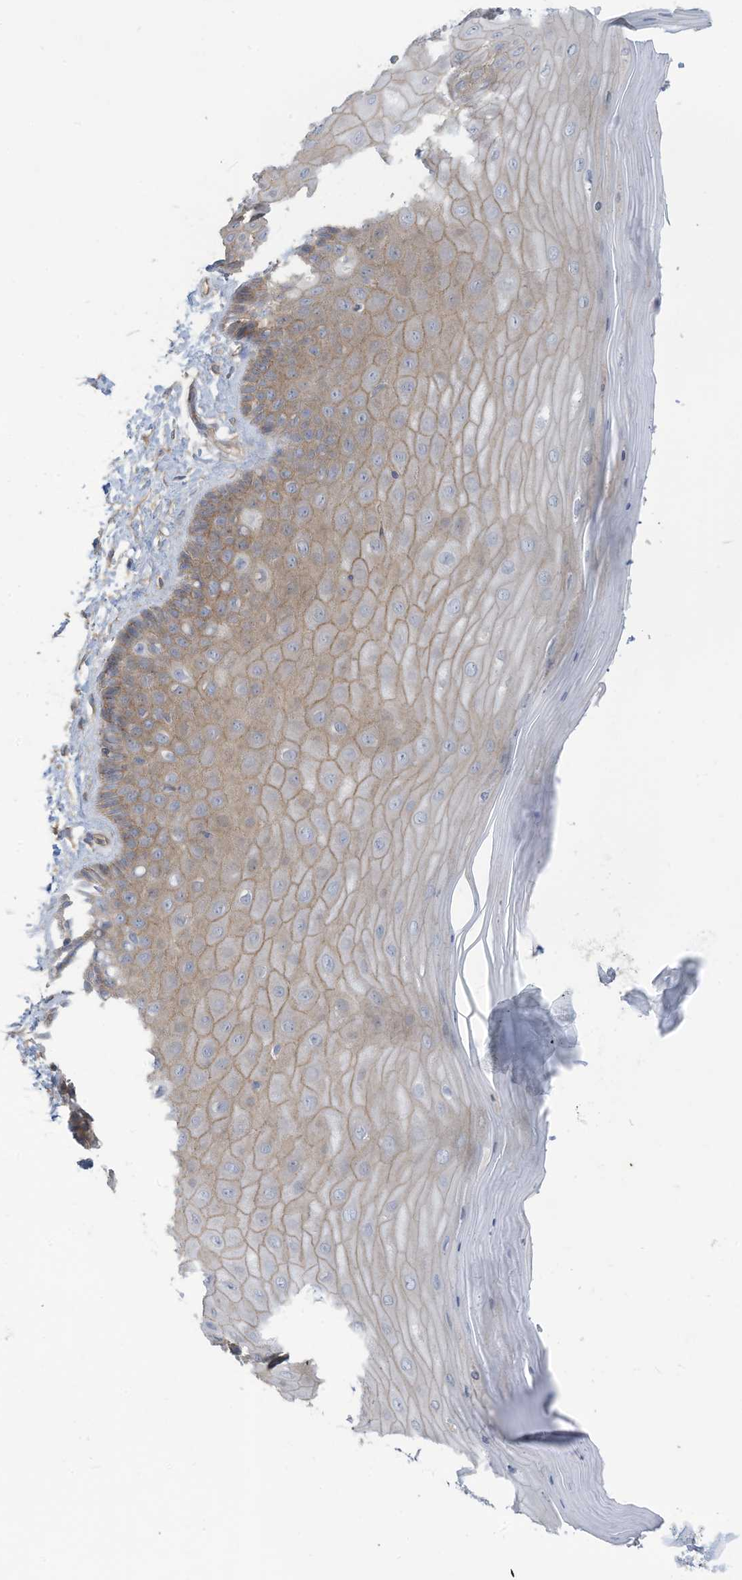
{"staining": {"intensity": "negative", "quantity": "none", "location": "none"}, "tissue": "cervix", "cell_type": "Glandular cells", "image_type": "normal", "snomed": [{"axis": "morphology", "description": "Normal tissue, NOS"}, {"axis": "topography", "description": "Cervix"}], "caption": "This photomicrograph is of benign cervix stained with immunohistochemistry to label a protein in brown with the nuclei are counter-stained blue. There is no staining in glandular cells. The staining was performed using DAB to visualize the protein expression in brown, while the nuclei were stained in blue with hematoxylin (Magnification: 20x).", "gene": "ADAT2", "patient": {"sex": "female", "age": 55}}